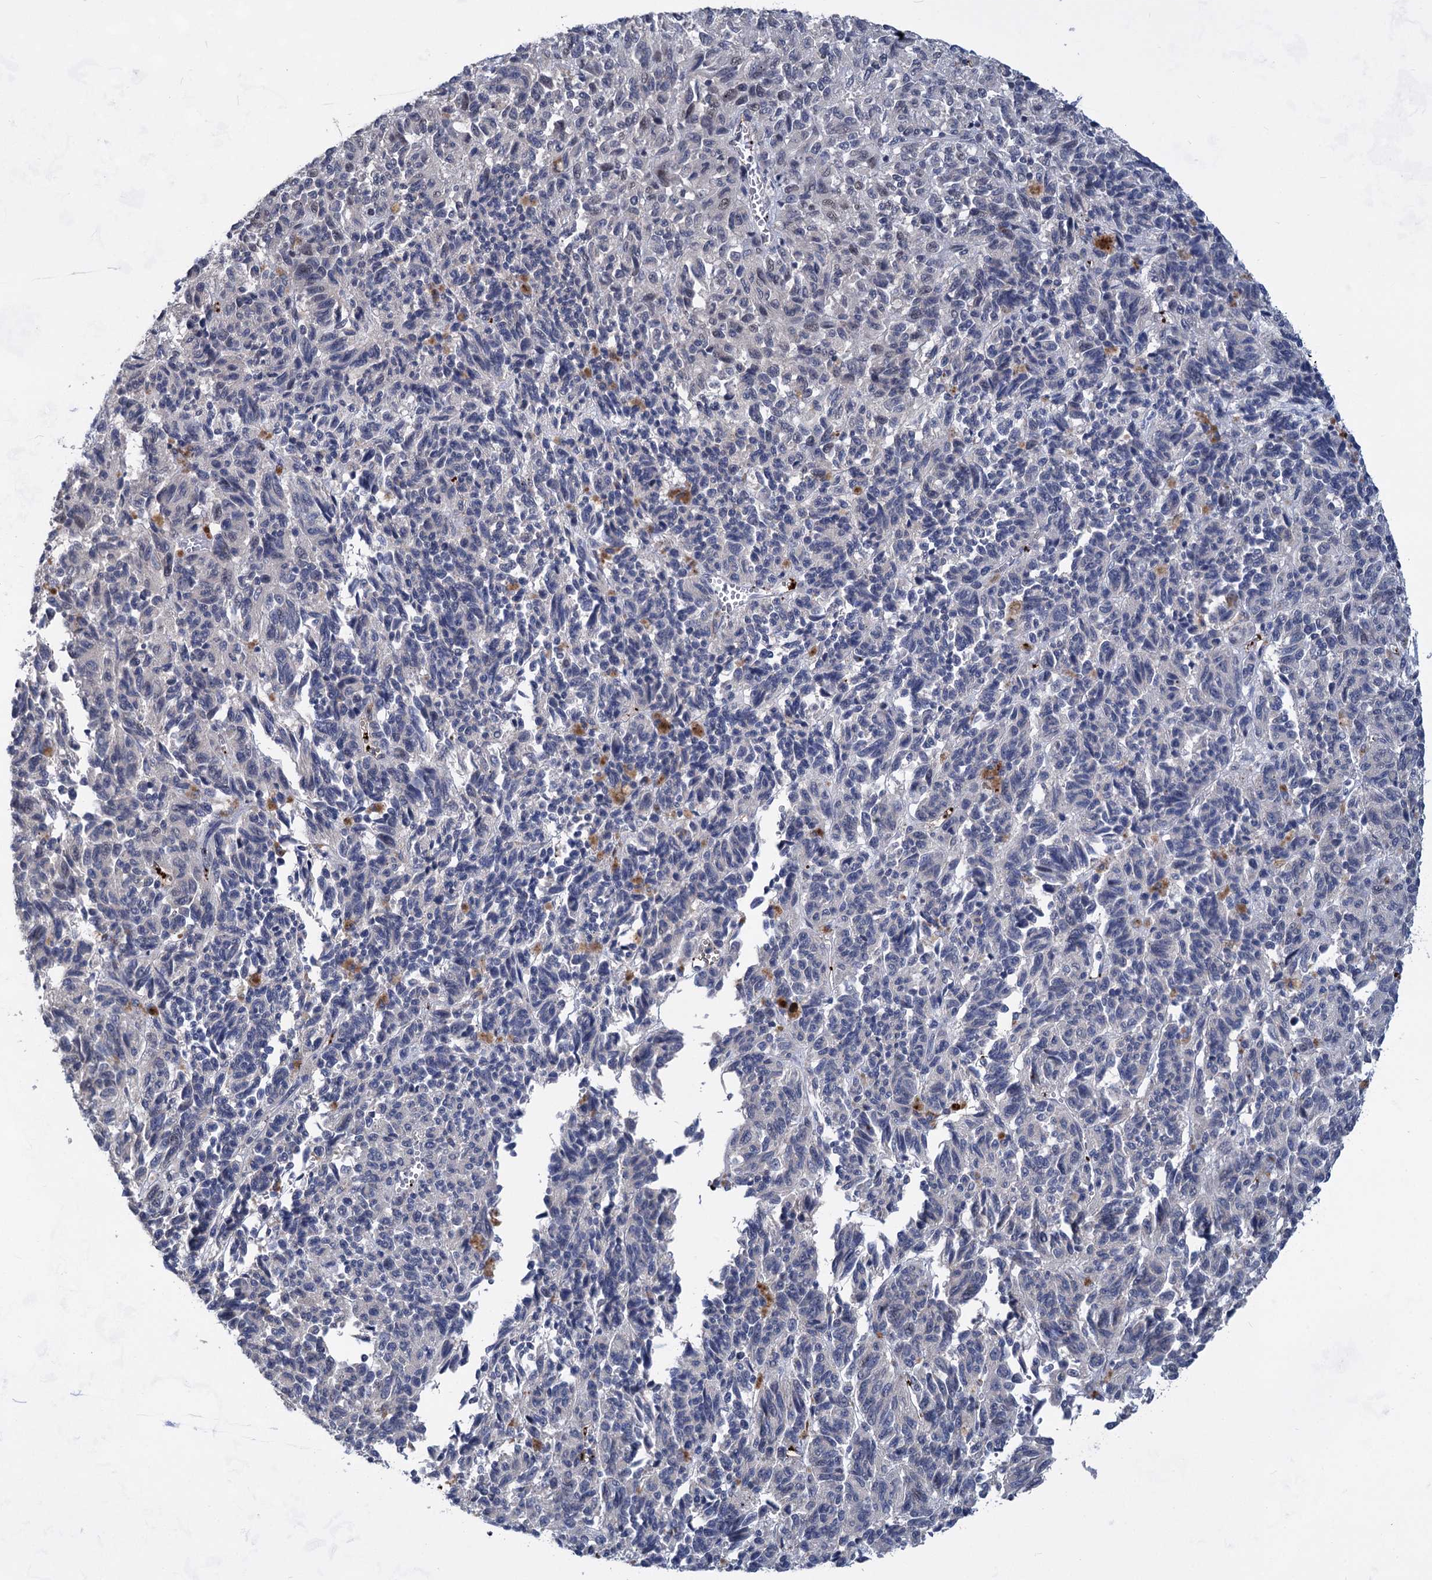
{"staining": {"intensity": "negative", "quantity": "none", "location": "none"}, "tissue": "melanoma", "cell_type": "Tumor cells", "image_type": "cancer", "snomed": [{"axis": "morphology", "description": "Malignant melanoma, Metastatic site"}, {"axis": "topography", "description": "Lung"}], "caption": "Human melanoma stained for a protein using immunohistochemistry displays no expression in tumor cells.", "gene": "MON2", "patient": {"sex": "male", "age": 64}}